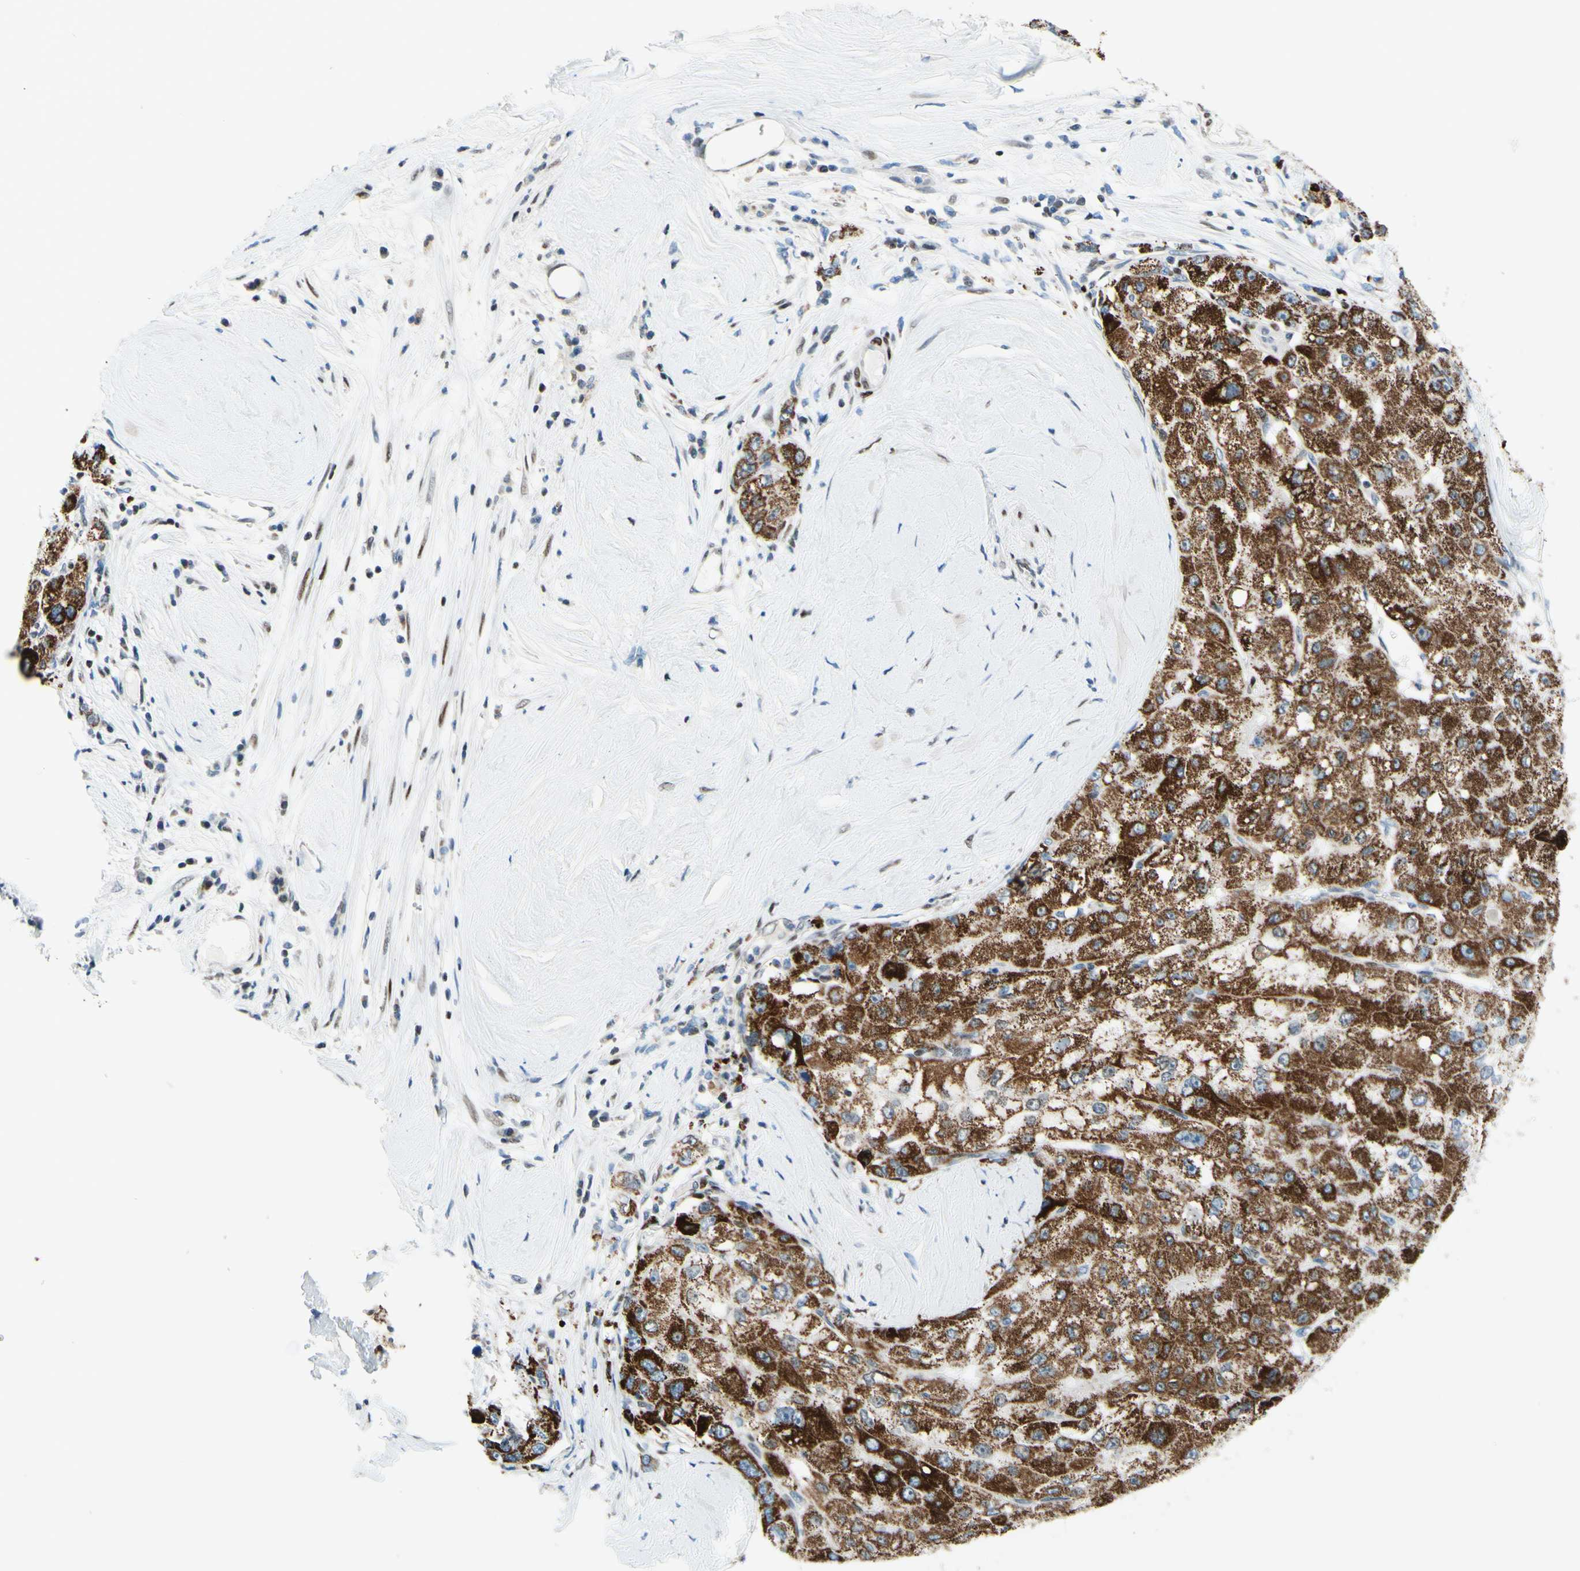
{"staining": {"intensity": "strong", "quantity": ">75%", "location": "cytoplasmic/membranous"}, "tissue": "liver cancer", "cell_type": "Tumor cells", "image_type": "cancer", "snomed": [{"axis": "morphology", "description": "Carcinoma, Hepatocellular, NOS"}, {"axis": "topography", "description": "Liver"}], "caption": "Immunohistochemistry photomicrograph of human hepatocellular carcinoma (liver) stained for a protein (brown), which demonstrates high levels of strong cytoplasmic/membranous expression in approximately >75% of tumor cells.", "gene": "CBX7", "patient": {"sex": "male", "age": 80}}